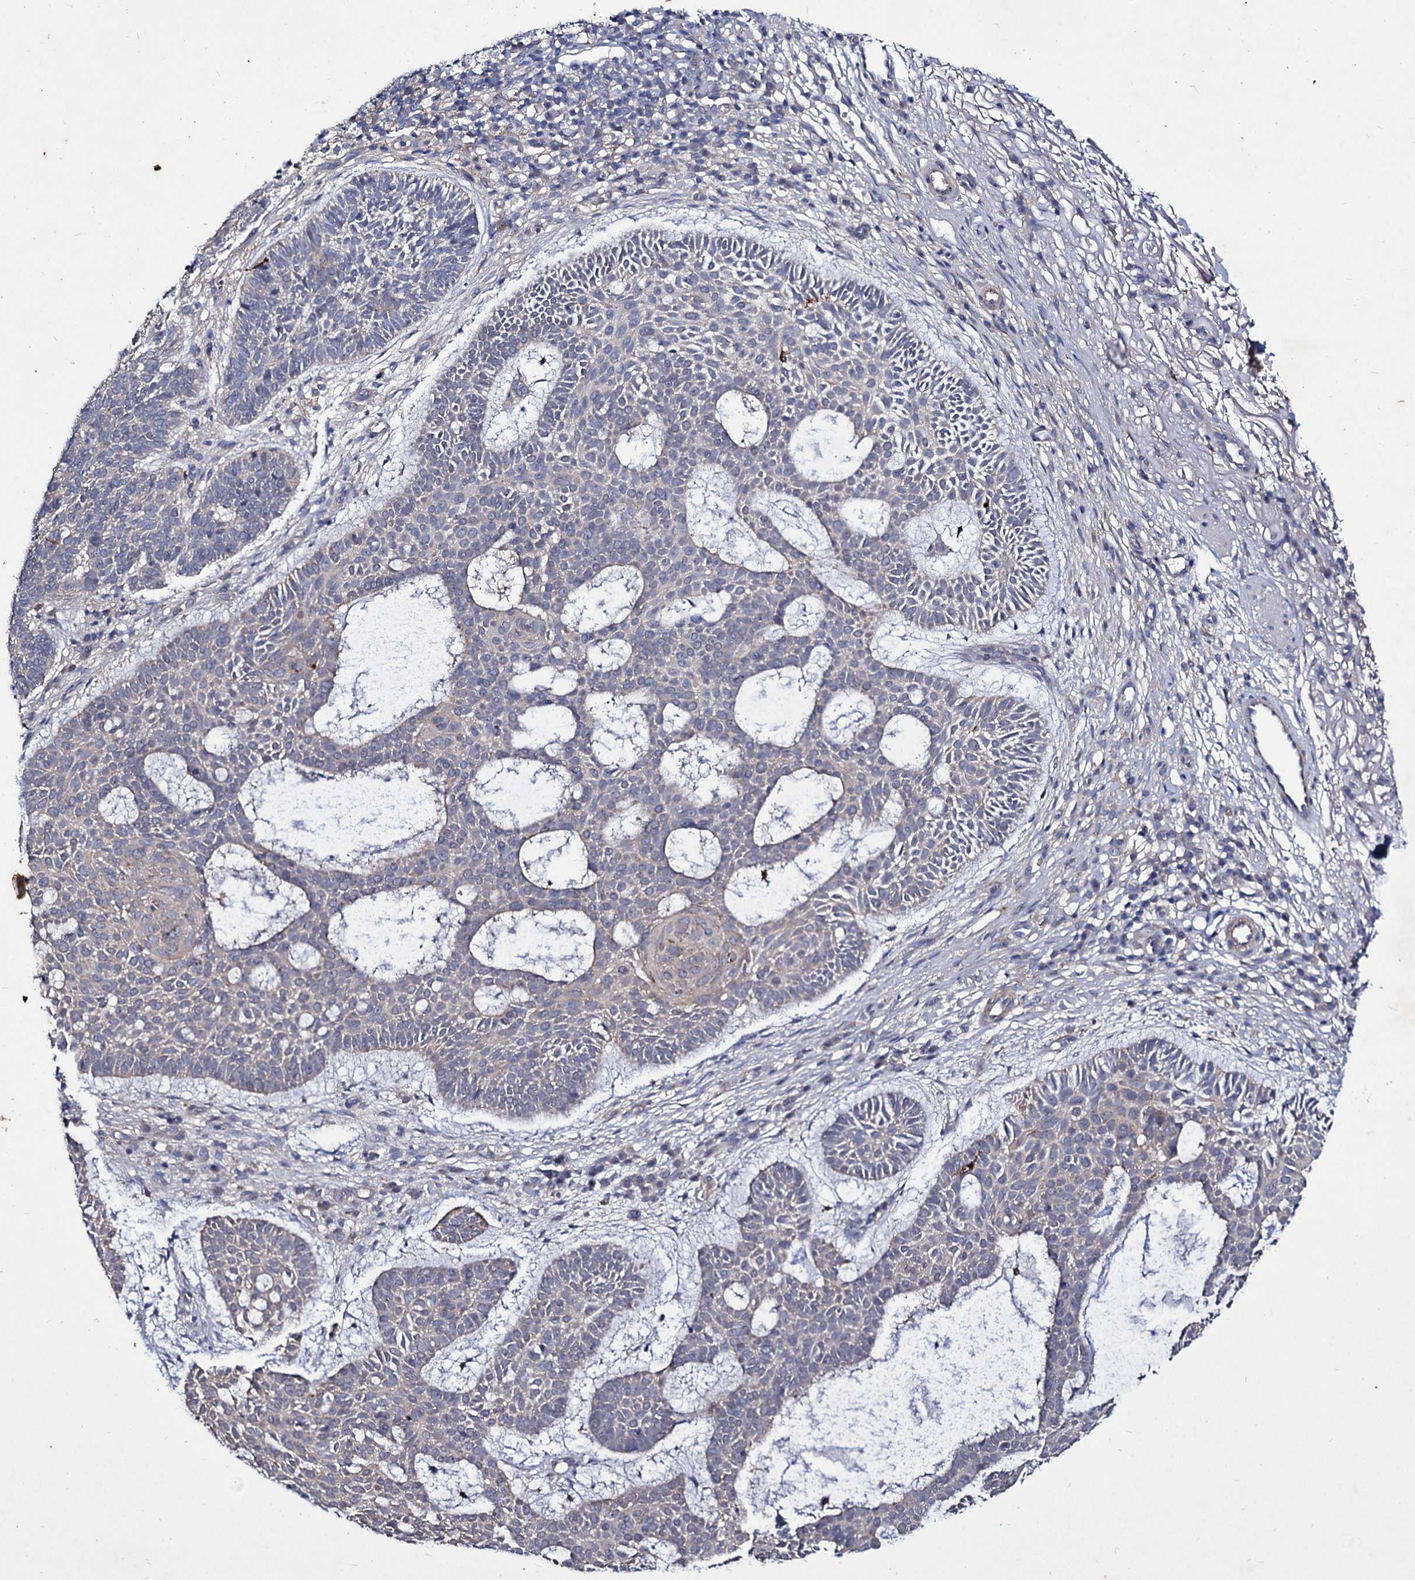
{"staining": {"intensity": "weak", "quantity": "<25%", "location": "cytoplasmic/membranous"}, "tissue": "skin cancer", "cell_type": "Tumor cells", "image_type": "cancer", "snomed": [{"axis": "morphology", "description": "Basal cell carcinoma"}, {"axis": "topography", "description": "Skin"}], "caption": "Immunohistochemistry (IHC) micrograph of human skin cancer (basal cell carcinoma) stained for a protein (brown), which shows no expression in tumor cells. (DAB immunohistochemistry (IHC), high magnification).", "gene": "AXL", "patient": {"sex": "male", "age": 85}}